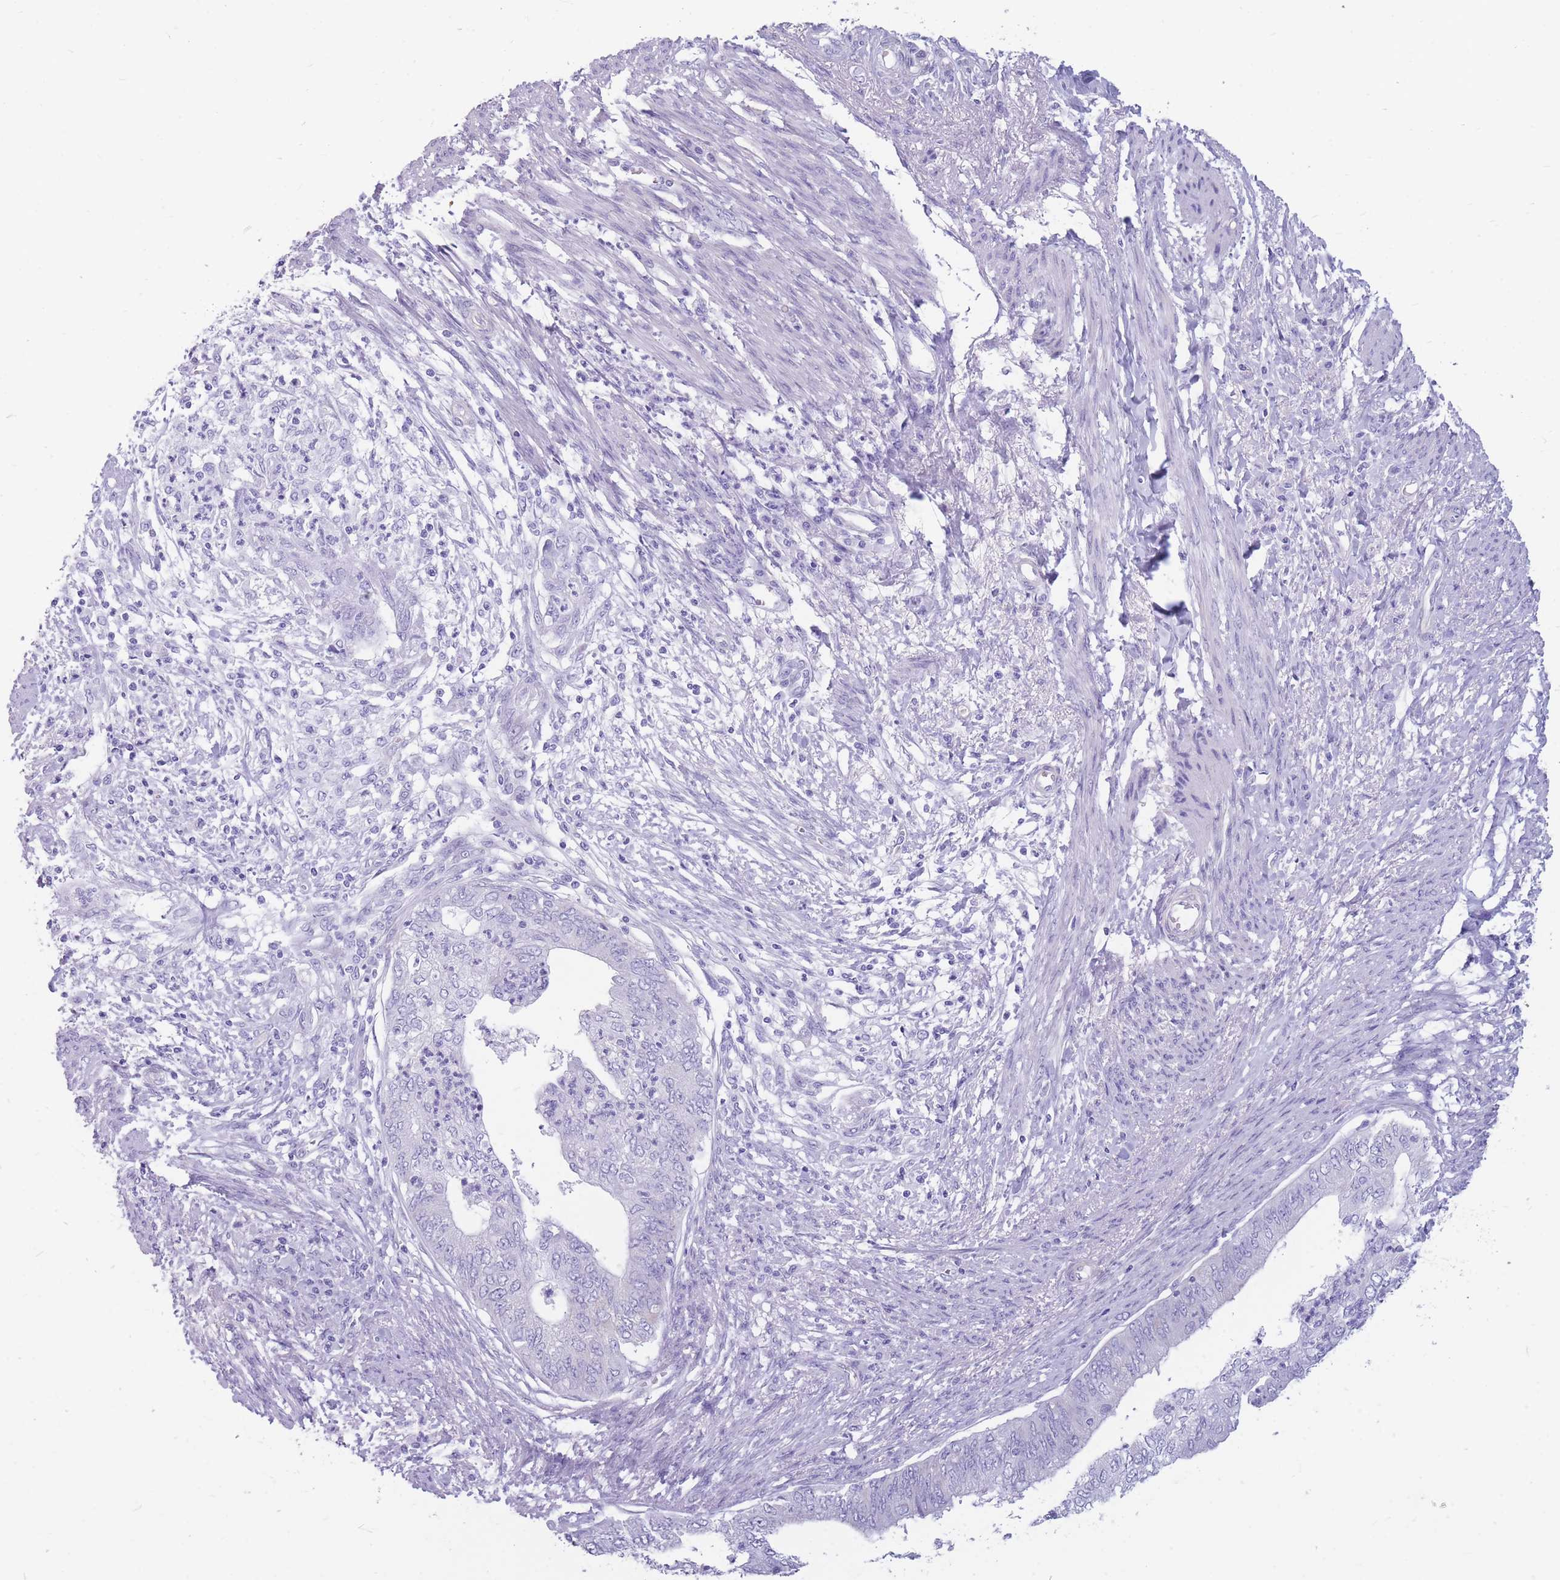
{"staining": {"intensity": "negative", "quantity": "none", "location": "none"}, "tissue": "endometrial cancer", "cell_type": "Tumor cells", "image_type": "cancer", "snomed": [{"axis": "morphology", "description": "Adenocarcinoma, NOS"}, {"axis": "topography", "description": "Endometrium"}], "caption": "A histopathology image of endometrial cancer stained for a protein displays no brown staining in tumor cells. (Immunohistochemistry, brightfield microscopy, high magnification).", "gene": "MTSS2", "patient": {"sex": "female", "age": 68}}